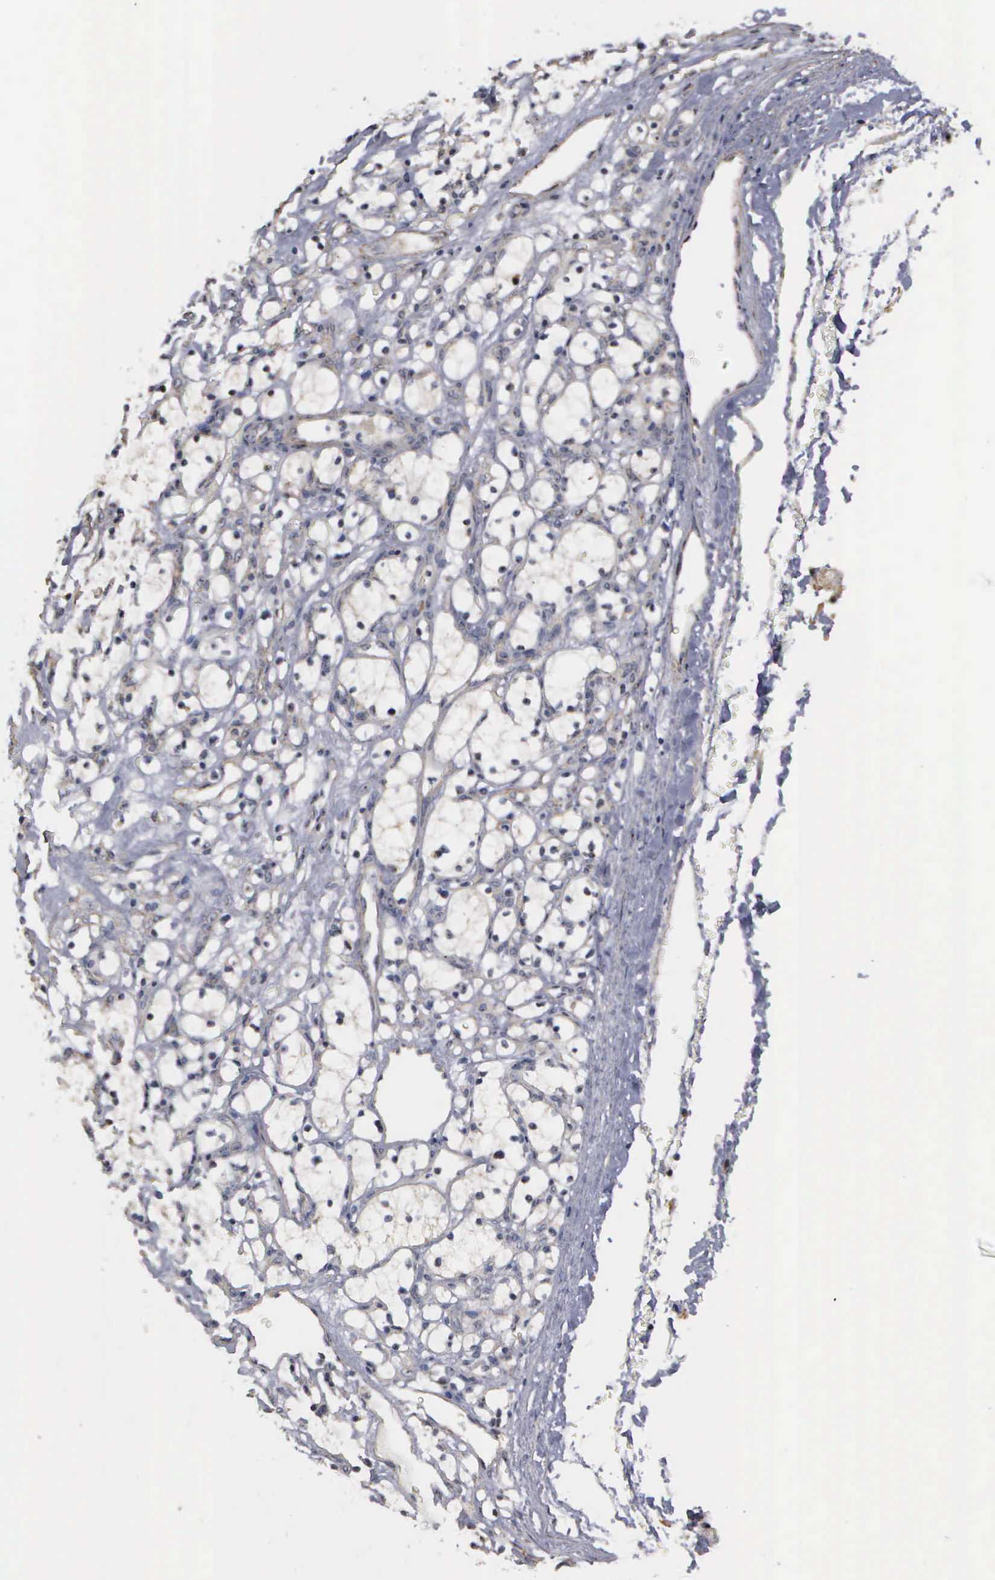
{"staining": {"intensity": "negative", "quantity": "none", "location": "none"}, "tissue": "renal cancer", "cell_type": "Tumor cells", "image_type": "cancer", "snomed": [{"axis": "morphology", "description": "Adenocarcinoma, NOS"}, {"axis": "topography", "description": "Kidney"}], "caption": "Human adenocarcinoma (renal) stained for a protein using immunohistochemistry displays no positivity in tumor cells.", "gene": "NGDN", "patient": {"sex": "female", "age": 83}}